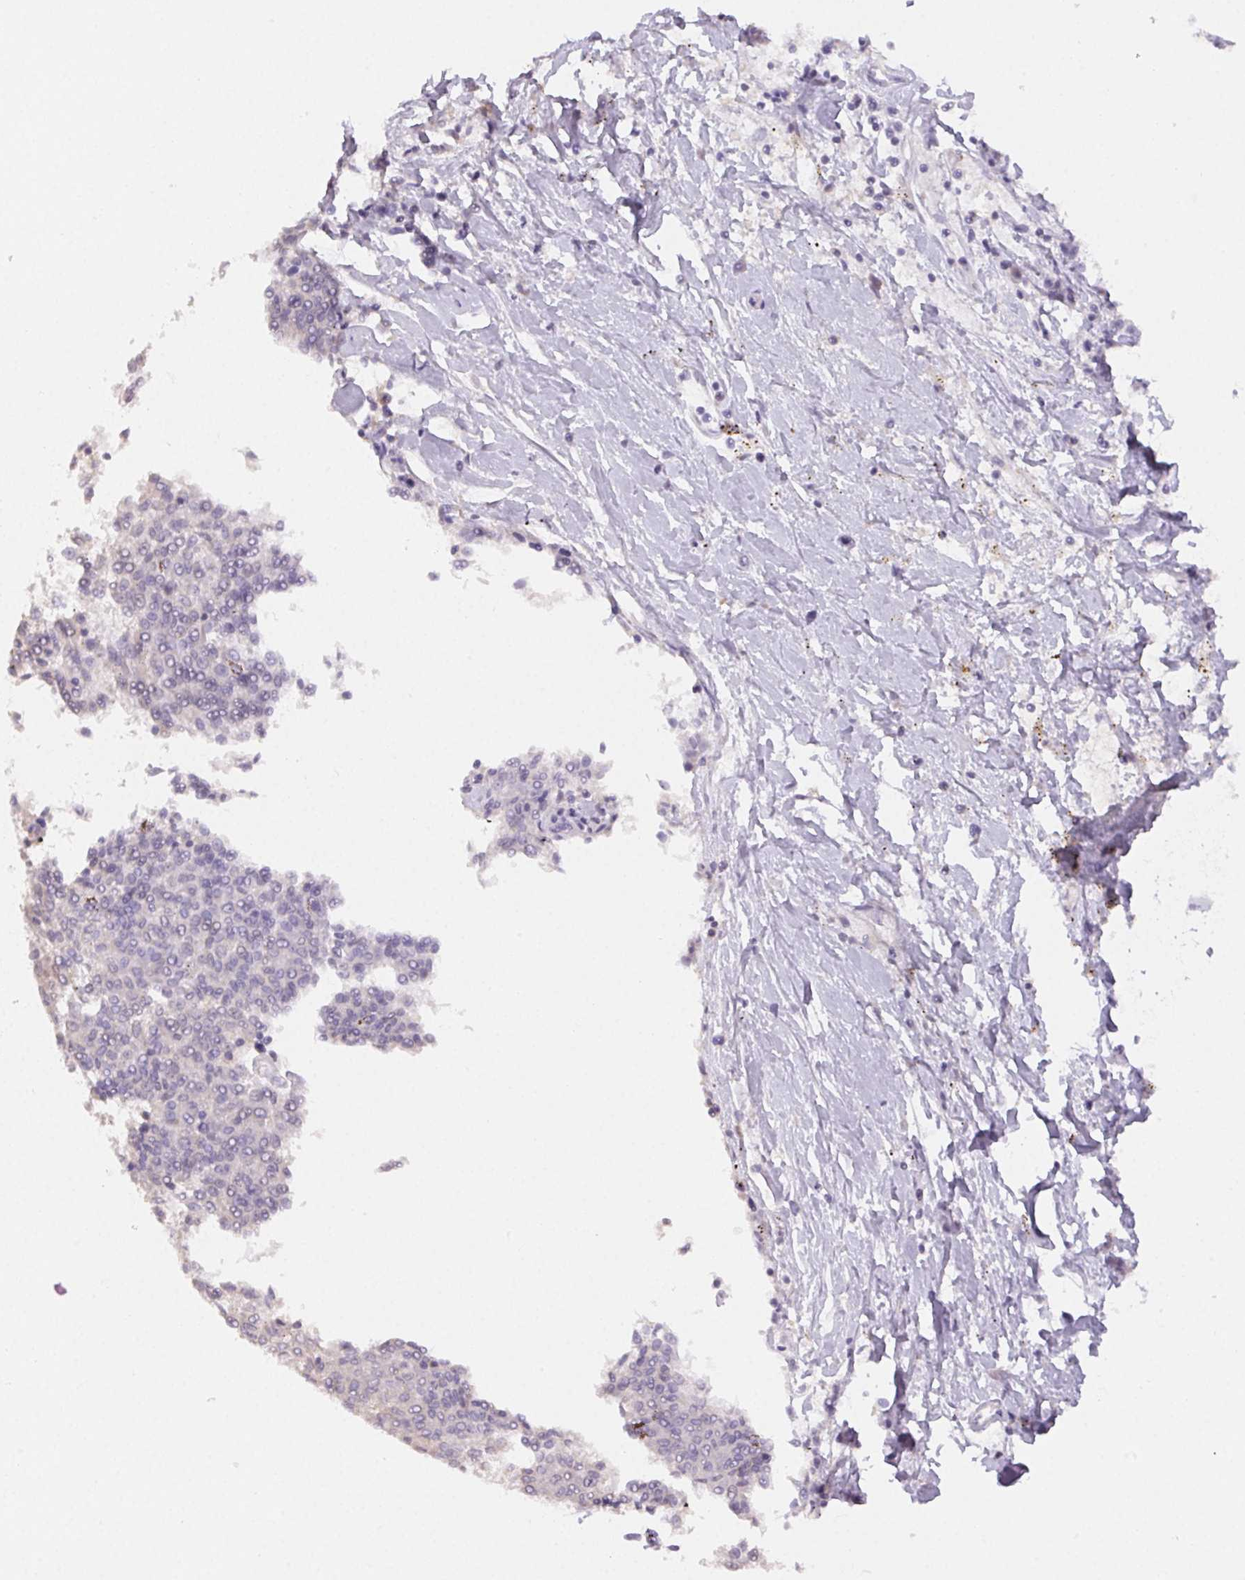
{"staining": {"intensity": "negative", "quantity": "none", "location": "none"}, "tissue": "melanoma", "cell_type": "Tumor cells", "image_type": "cancer", "snomed": [{"axis": "morphology", "description": "Malignant melanoma, NOS"}, {"axis": "topography", "description": "Skin"}], "caption": "There is no significant staining in tumor cells of malignant melanoma.", "gene": "PADI4", "patient": {"sex": "female", "age": 72}}